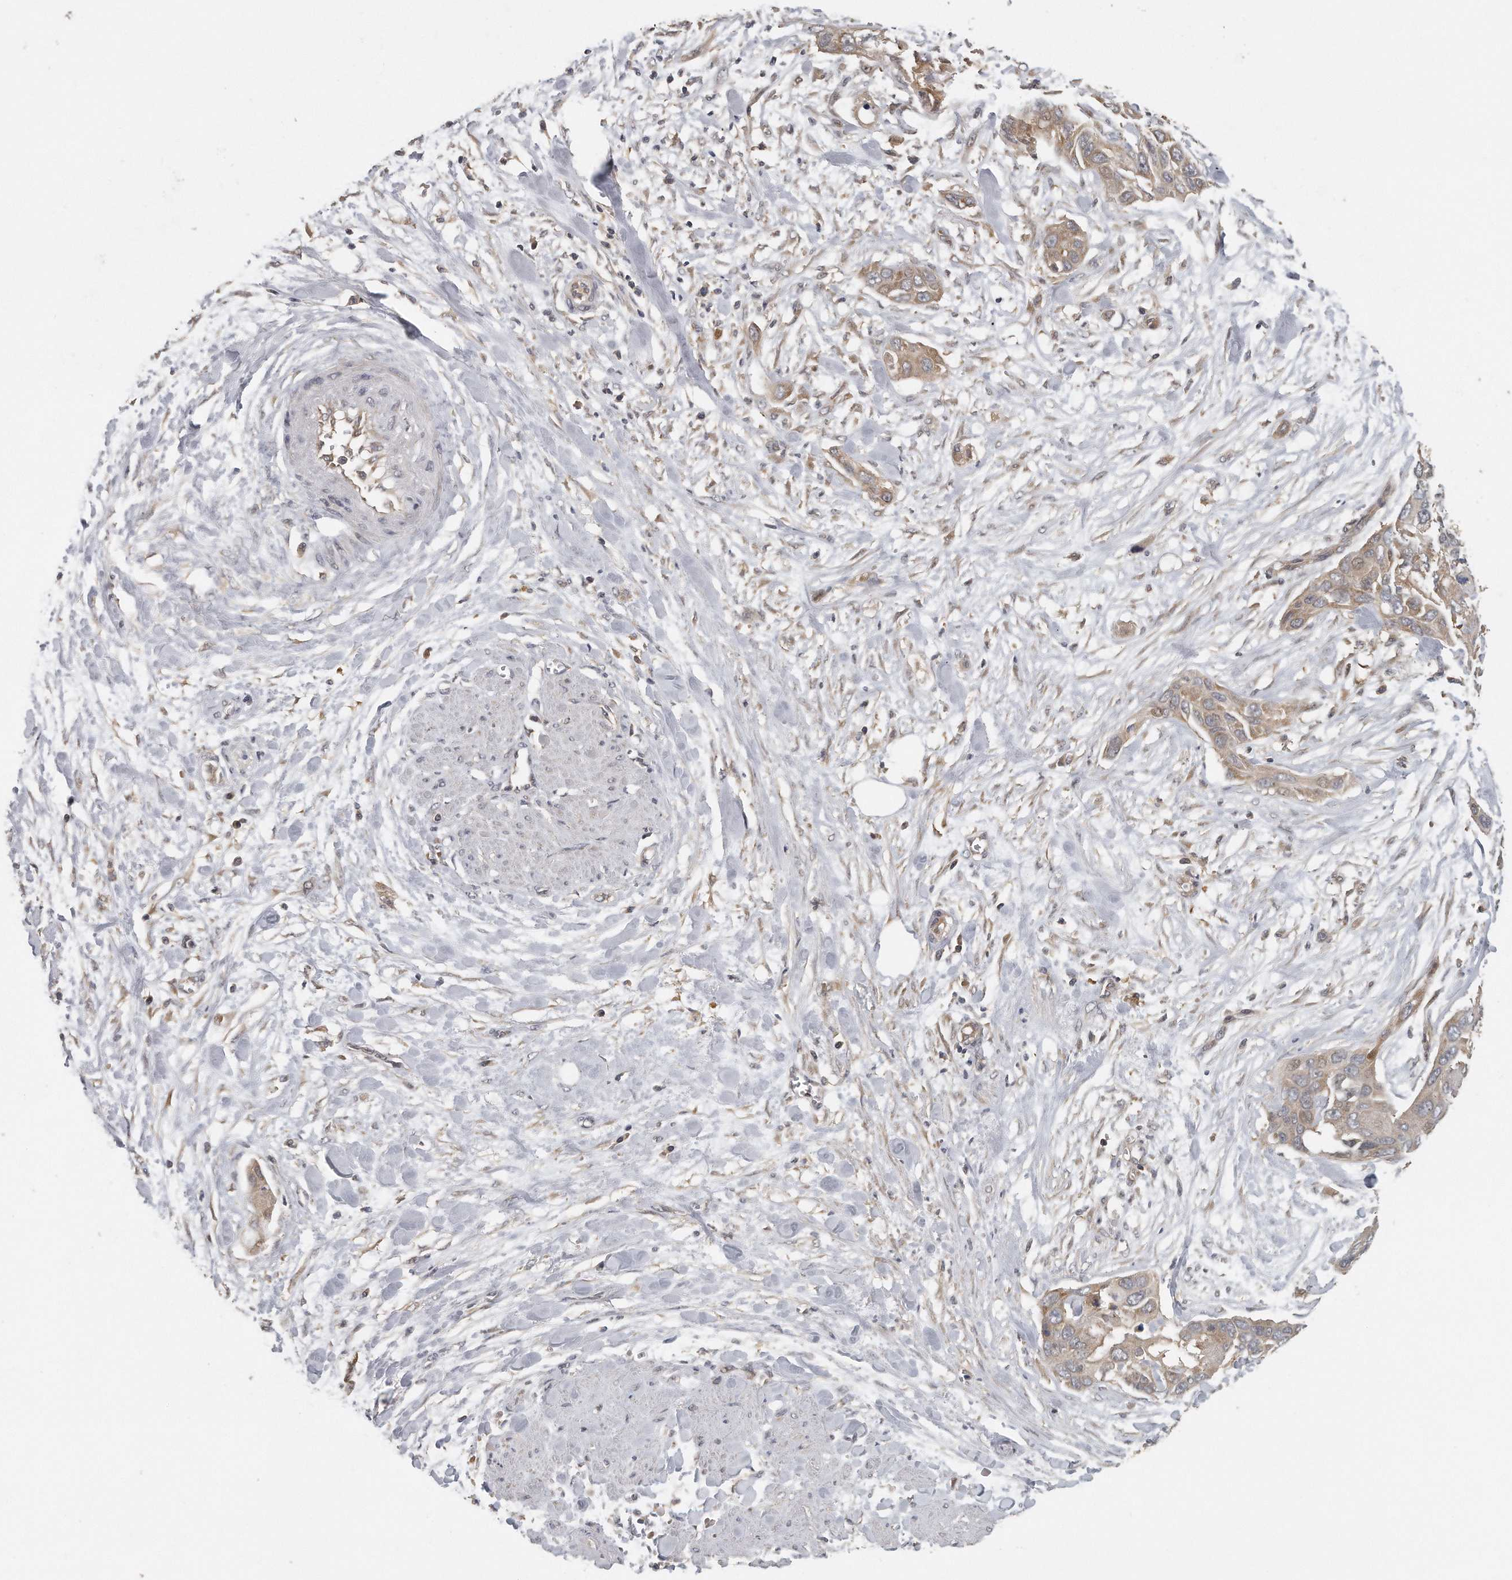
{"staining": {"intensity": "weak", "quantity": ">75%", "location": "cytoplasmic/membranous"}, "tissue": "pancreatic cancer", "cell_type": "Tumor cells", "image_type": "cancer", "snomed": [{"axis": "morphology", "description": "Adenocarcinoma, NOS"}, {"axis": "topography", "description": "Pancreas"}], "caption": "Protein positivity by IHC reveals weak cytoplasmic/membranous positivity in about >75% of tumor cells in pancreatic cancer (adenocarcinoma).", "gene": "EIF3I", "patient": {"sex": "female", "age": 60}}